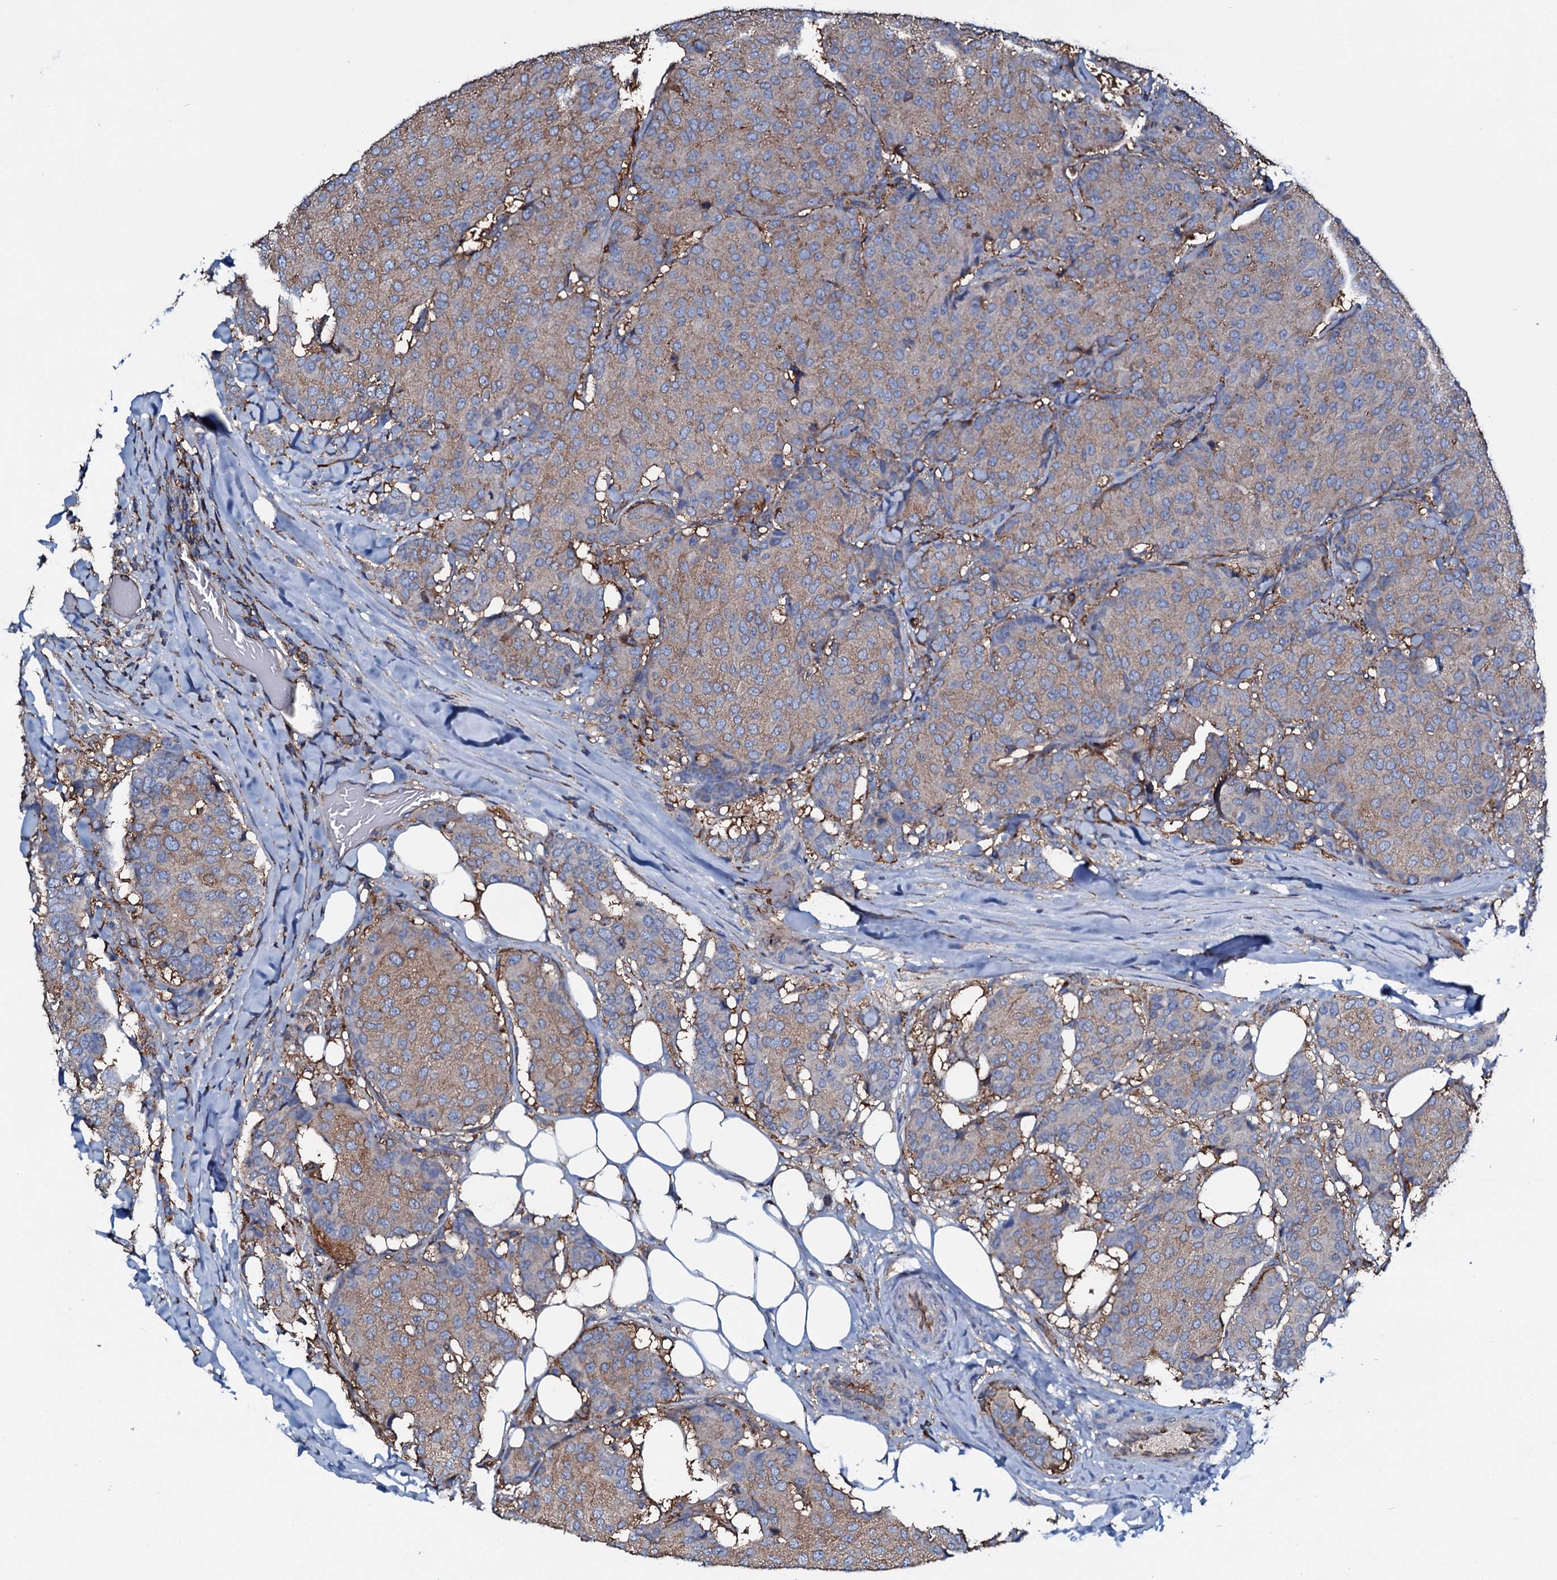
{"staining": {"intensity": "weak", "quantity": "25%-75%", "location": "cytoplasmic/membranous"}, "tissue": "breast cancer", "cell_type": "Tumor cells", "image_type": "cancer", "snomed": [{"axis": "morphology", "description": "Duct carcinoma"}, {"axis": "topography", "description": "Breast"}], "caption": "Immunohistochemistry micrograph of human breast cancer (infiltrating ductal carcinoma) stained for a protein (brown), which exhibits low levels of weak cytoplasmic/membranous staining in about 25%-75% of tumor cells.", "gene": "MS4A4E", "patient": {"sex": "female", "age": 75}}